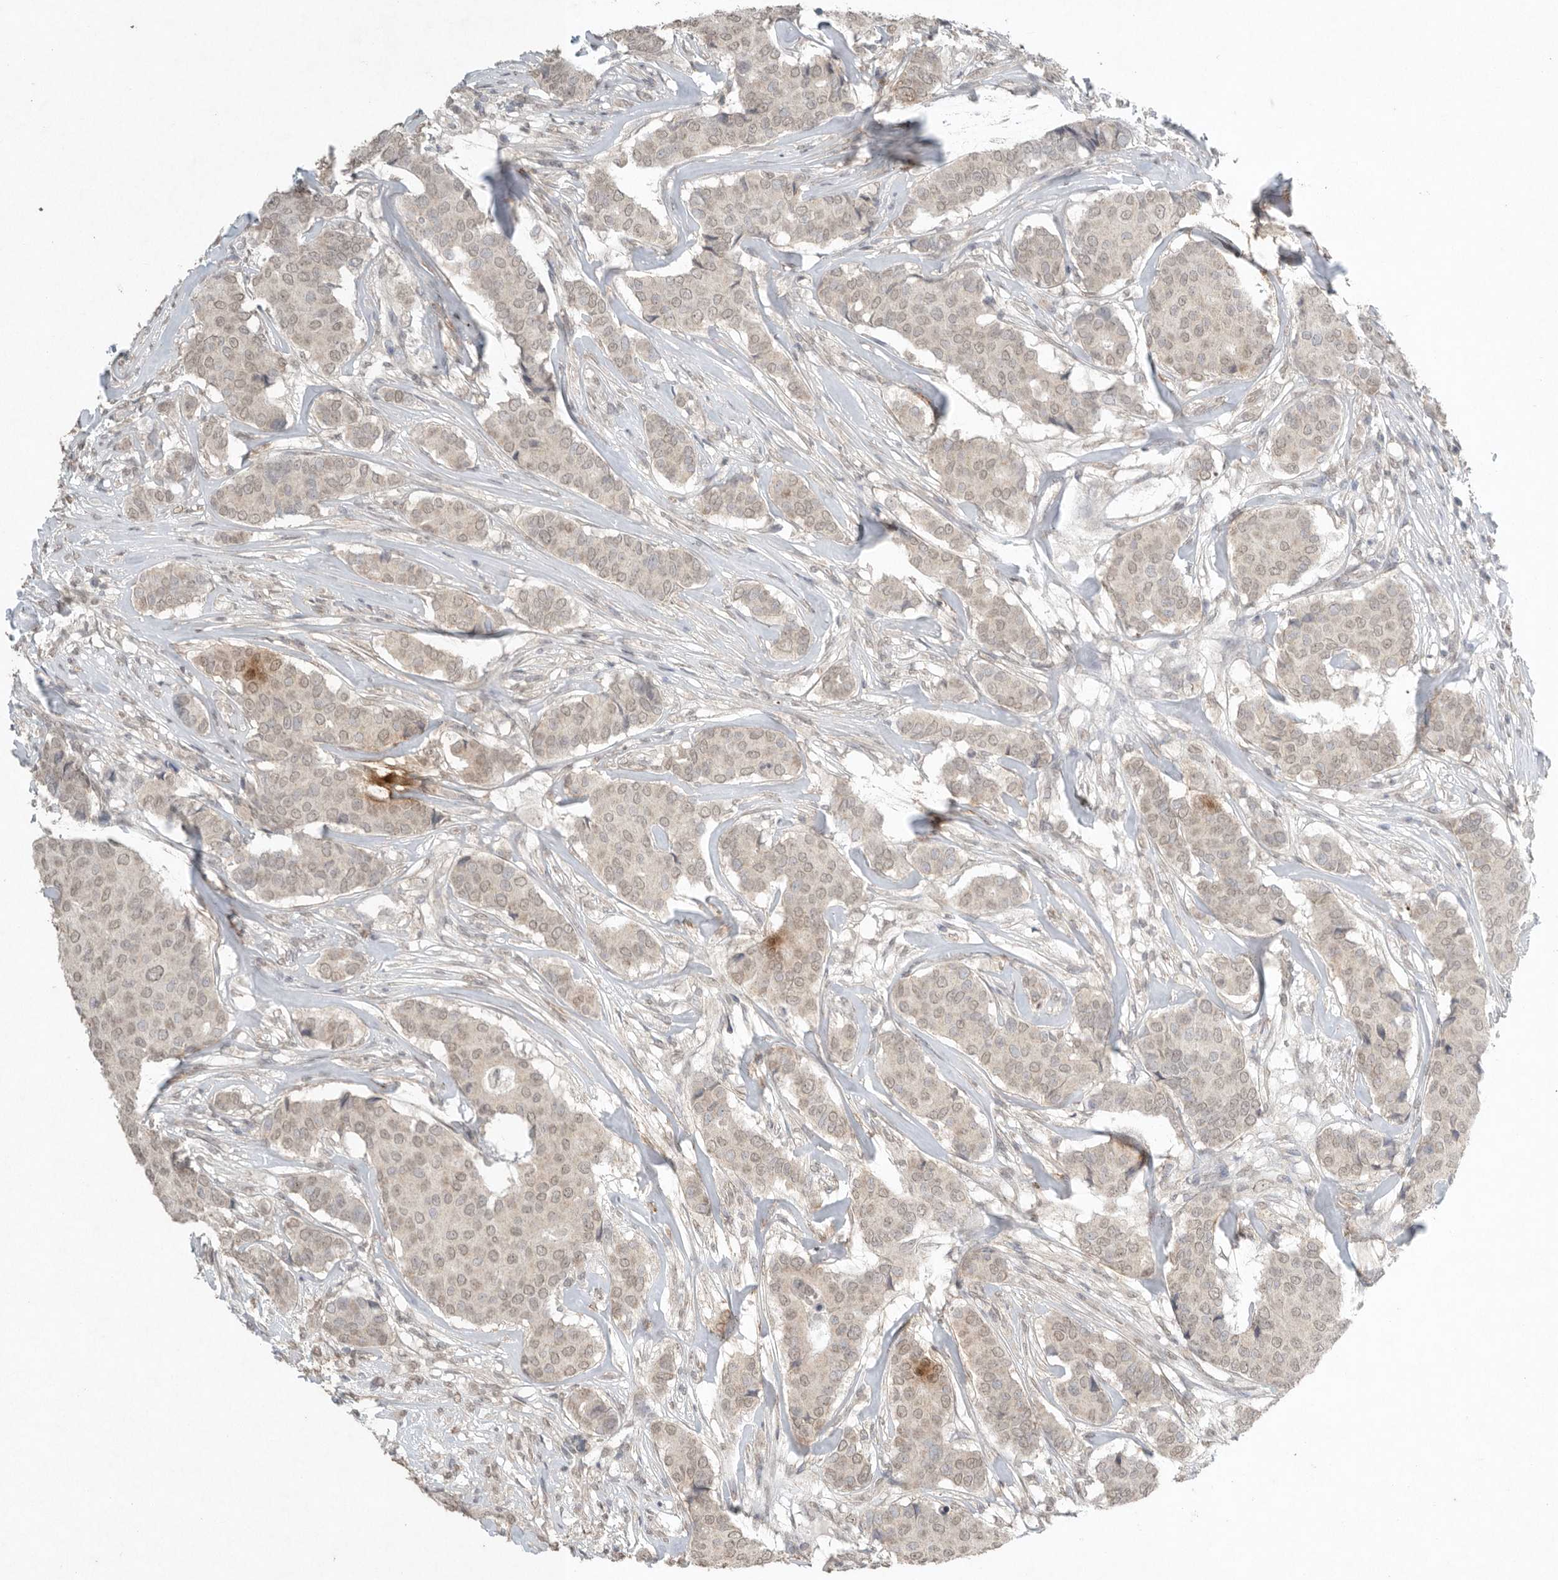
{"staining": {"intensity": "weak", "quantity": ">75%", "location": "nuclear"}, "tissue": "breast cancer", "cell_type": "Tumor cells", "image_type": "cancer", "snomed": [{"axis": "morphology", "description": "Duct carcinoma"}, {"axis": "topography", "description": "Breast"}], "caption": "Protein expression analysis of intraductal carcinoma (breast) displays weak nuclear staining in about >75% of tumor cells.", "gene": "KLK5", "patient": {"sex": "female", "age": 75}}